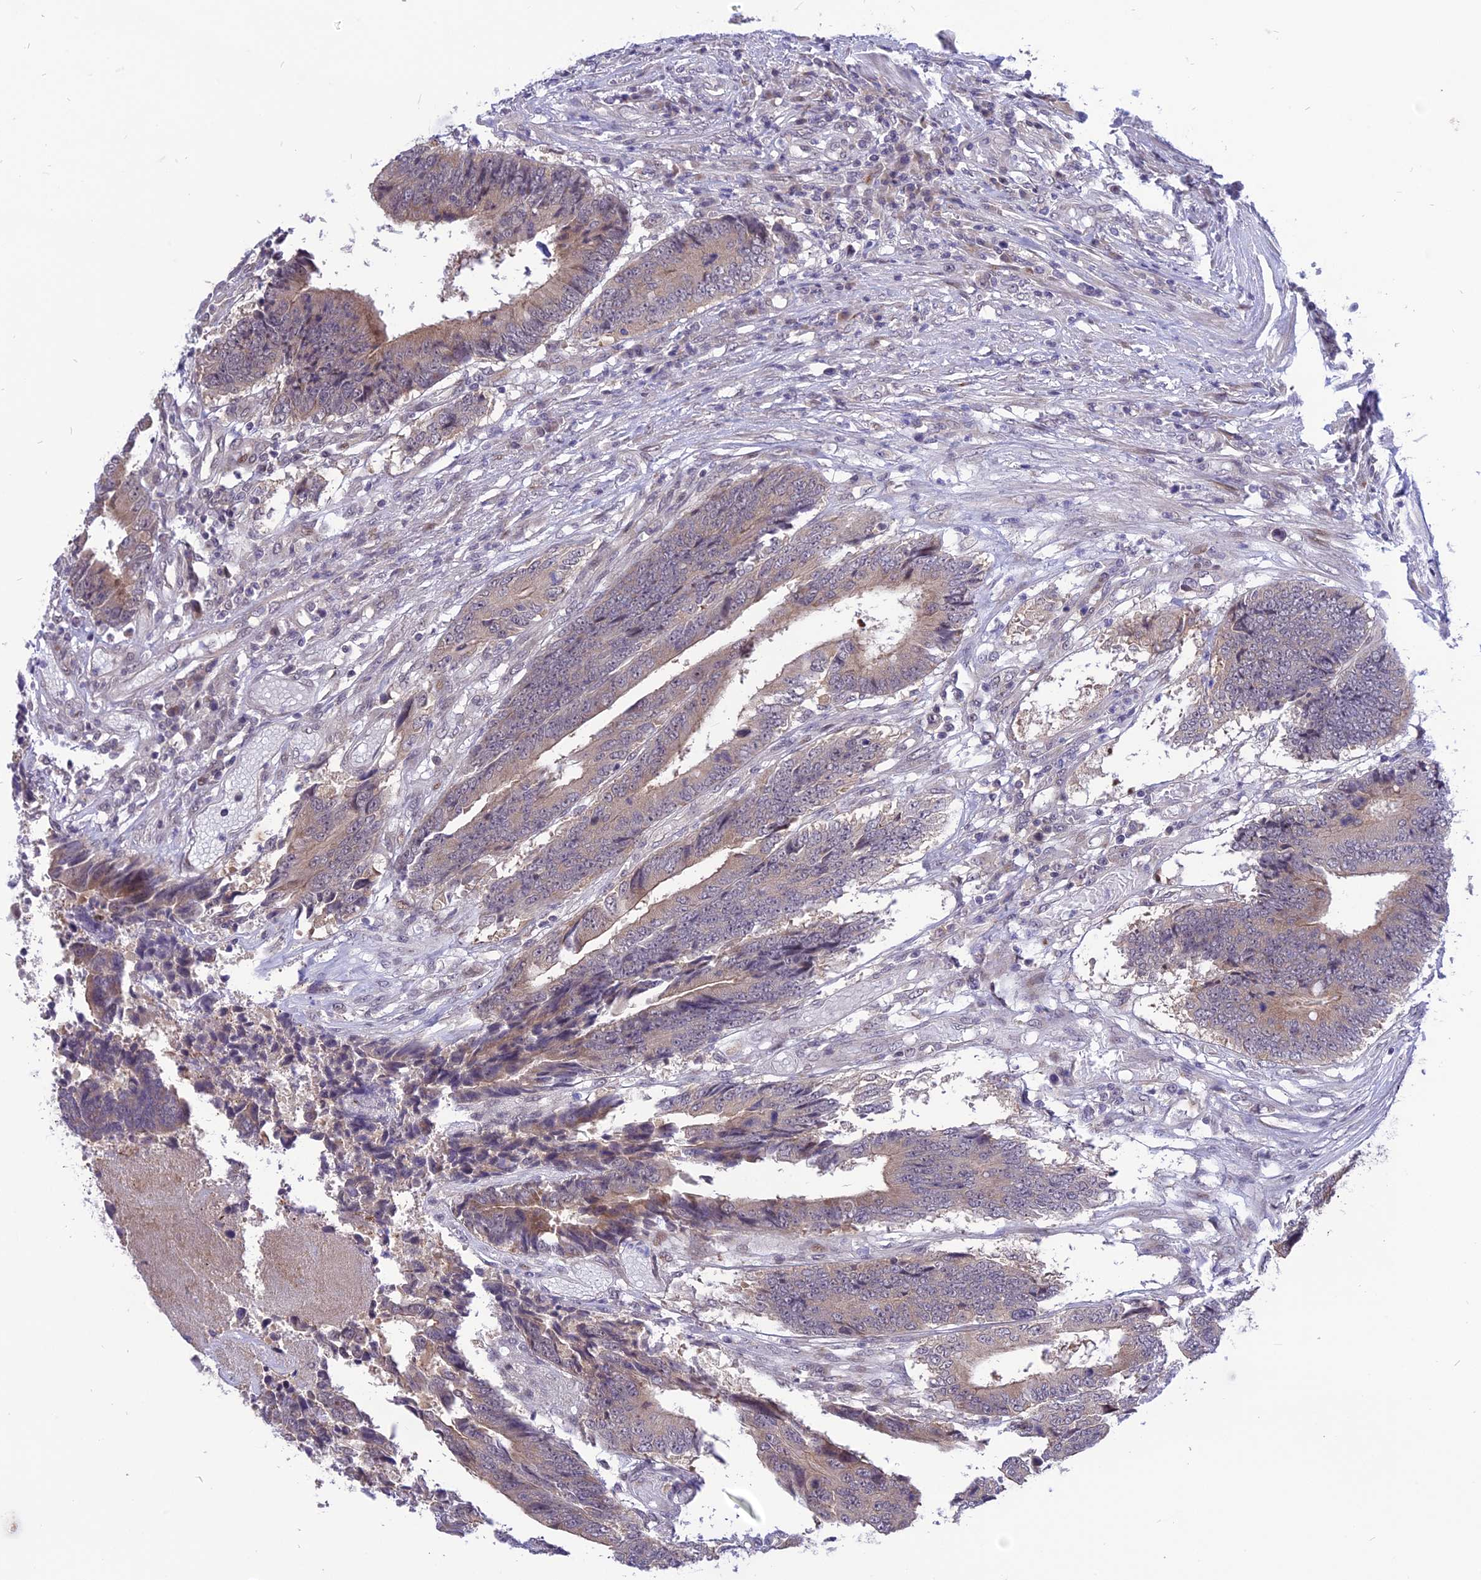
{"staining": {"intensity": "weak", "quantity": ">75%", "location": "cytoplasmic/membranous"}, "tissue": "colorectal cancer", "cell_type": "Tumor cells", "image_type": "cancer", "snomed": [{"axis": "morphology", "description": "Adenocarcinoma, NOS"}, {"axis": "topography", "description": "Rectum"}], "caption": "IHC (DAB (3,3'-diaminobenzidine)) staining of colorectal adenocarcinoma demonstrates weak cytoplasmic/membranous protein positivity in approximately >75% of tumor cells. (DAB = brown stain, brightfield microscopy at high magnification).", "gene": "ZNF837", "patient": {"sex": "male", "age": 84}}